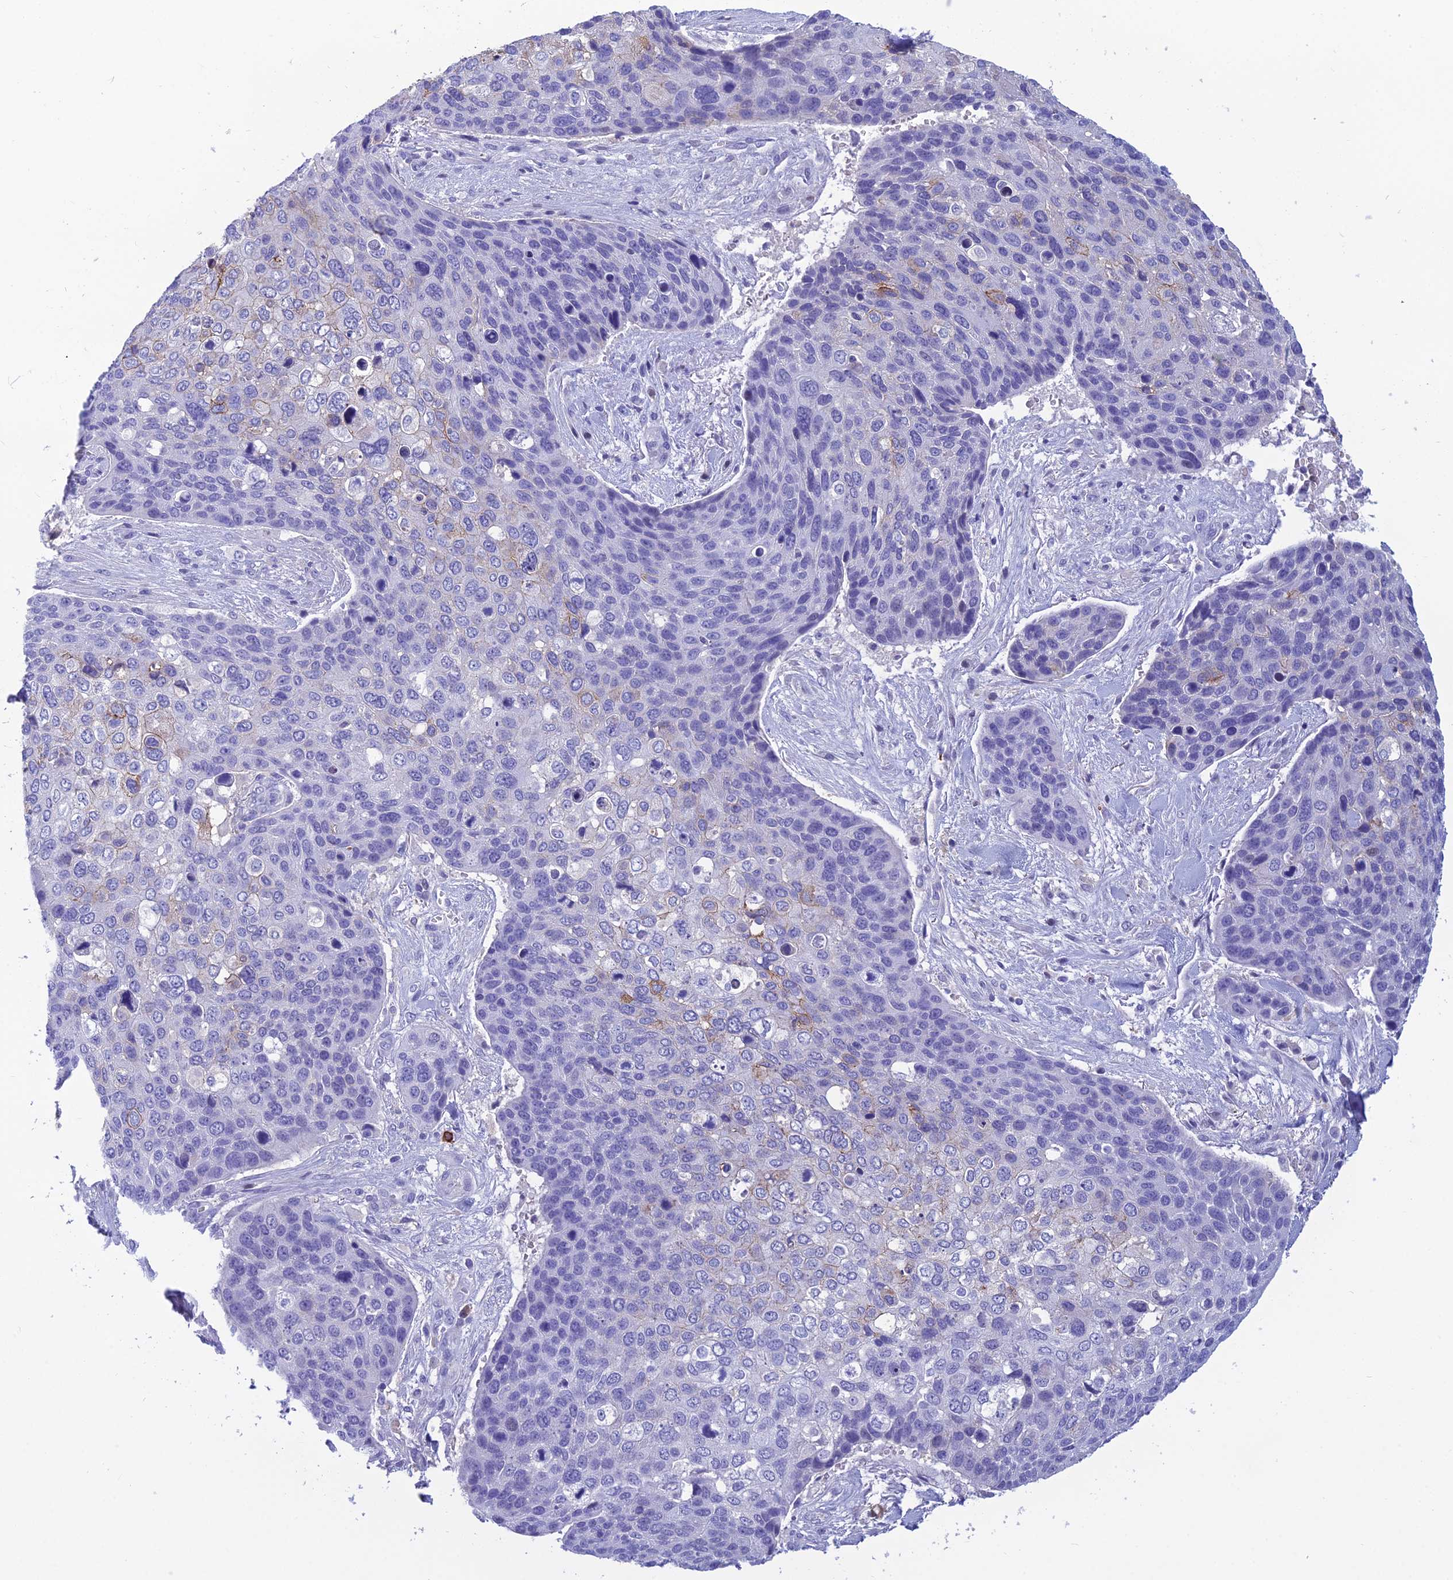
{"staining": {"intensity": "moderate", "quantity": "<25%", "location": "cytoplasmic/membranous"}, "tissue": "skin cancer", "cell_type": "Tumor cells", "image_type": "cancer", "snomed": [{"axis": "morphology", "description": "Basal cell carcinoma"}, {"axis": "topography", "description": "Skin"}], "caption": "Approximately <25% of tumor cells in human skin cancer (basal cell carcinoma) exhibit moderate cytoplasmic/membranous protein staining as visualized by brown immunohistochemical staining.", "gene": "CRB2", "patient": {"sex": "female", "age": 74}}